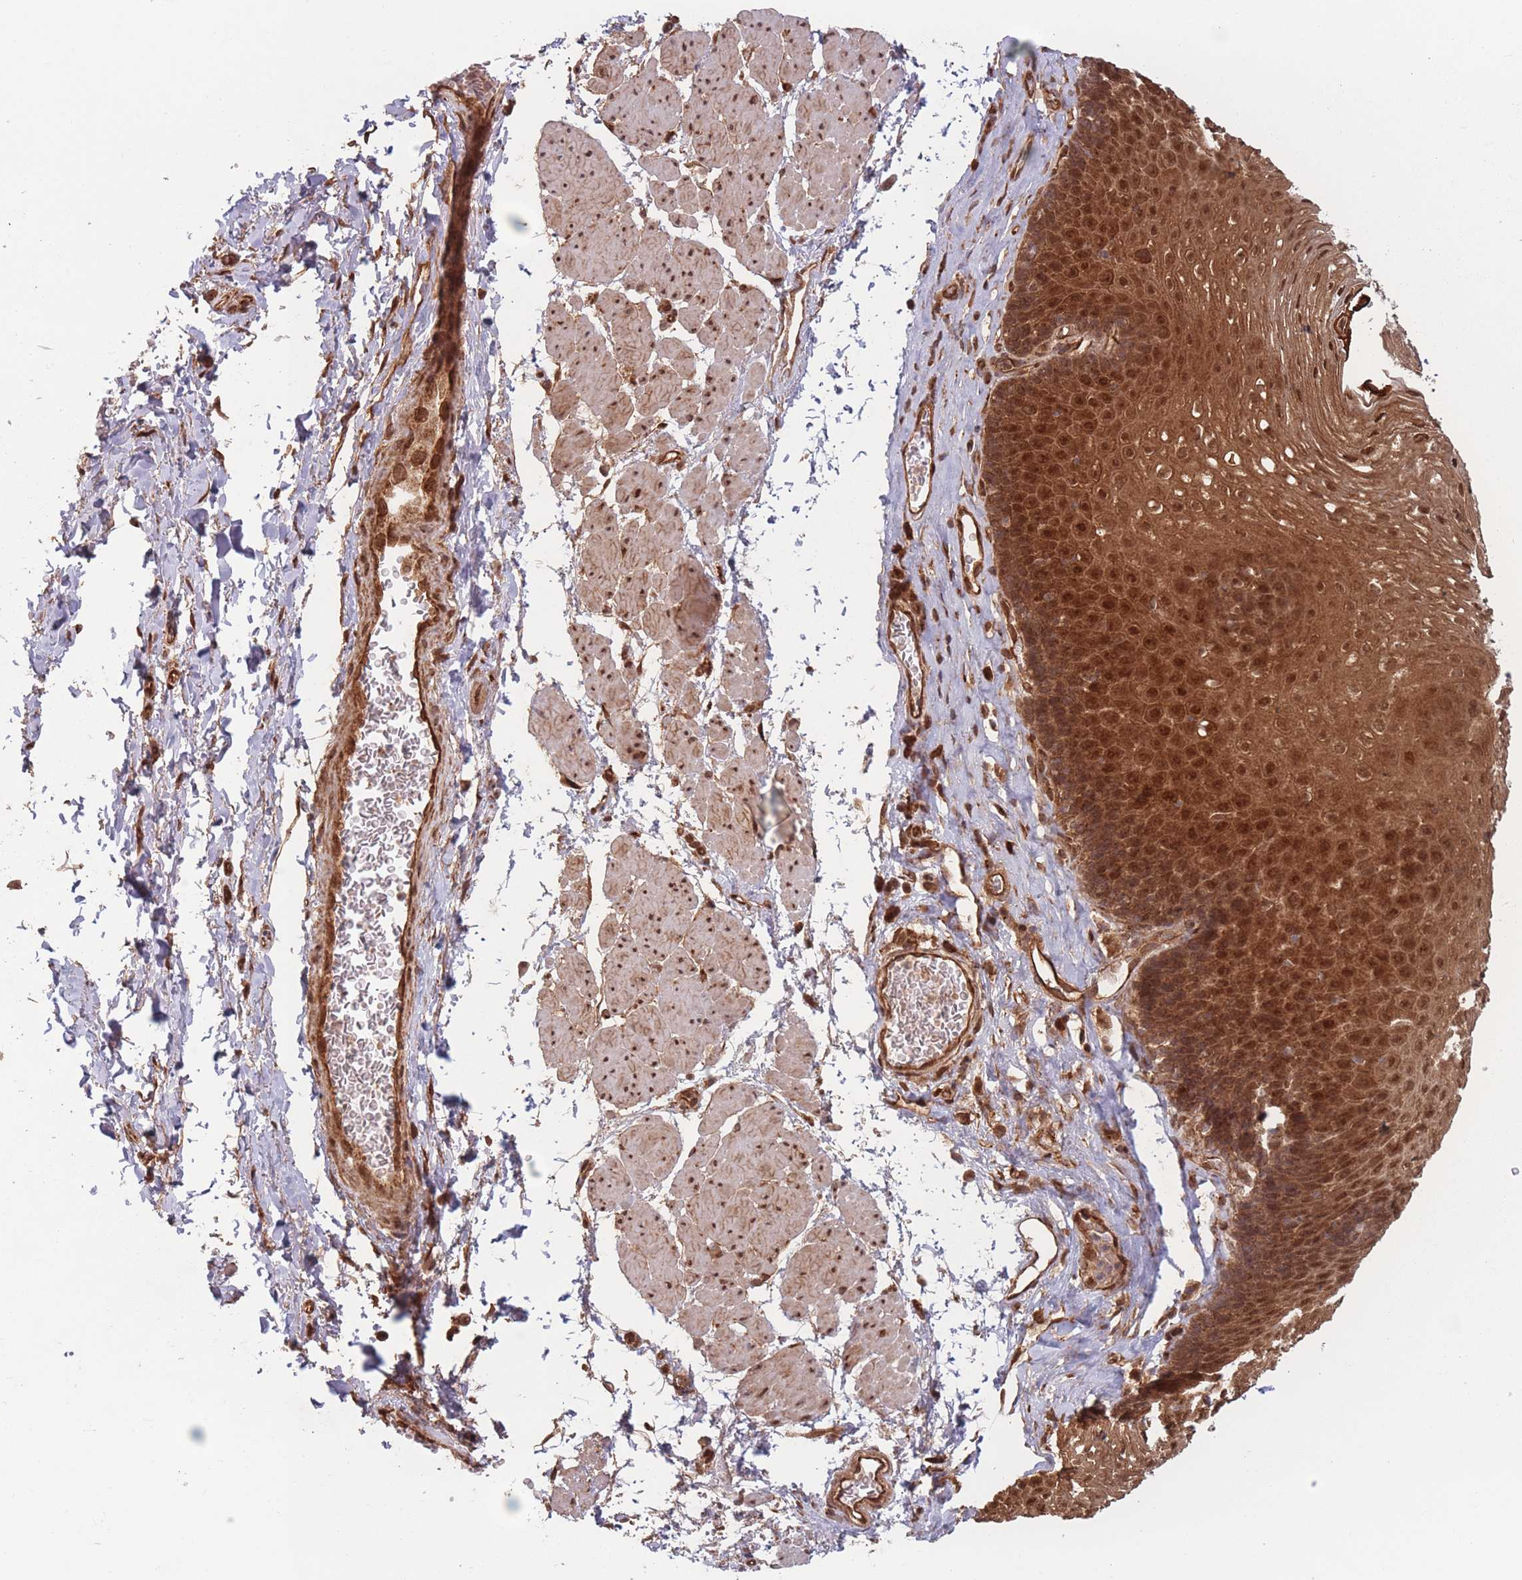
{"staining": {"intensity": "strong", "quantity": ">75%", "location": "cytoplasmic/membranous,nuclear"}, "tissue": "esophagus", "cell_type": "Squamous epithelial cells", "image_type": "normal", "snomed": [{"axis": "morphology", "description": "Normal tissue, NOS"}, {"axis": "topography", "description": "Esophagus"}], "caption": "The image exhibits a brown stain indicating the presence of a protein in the cytoplasmic/membranous,nuclear of squamous epithelial cells in esophagus.", "gene": "PODXL2", "patient": {"sex": "female", "age": 66}}